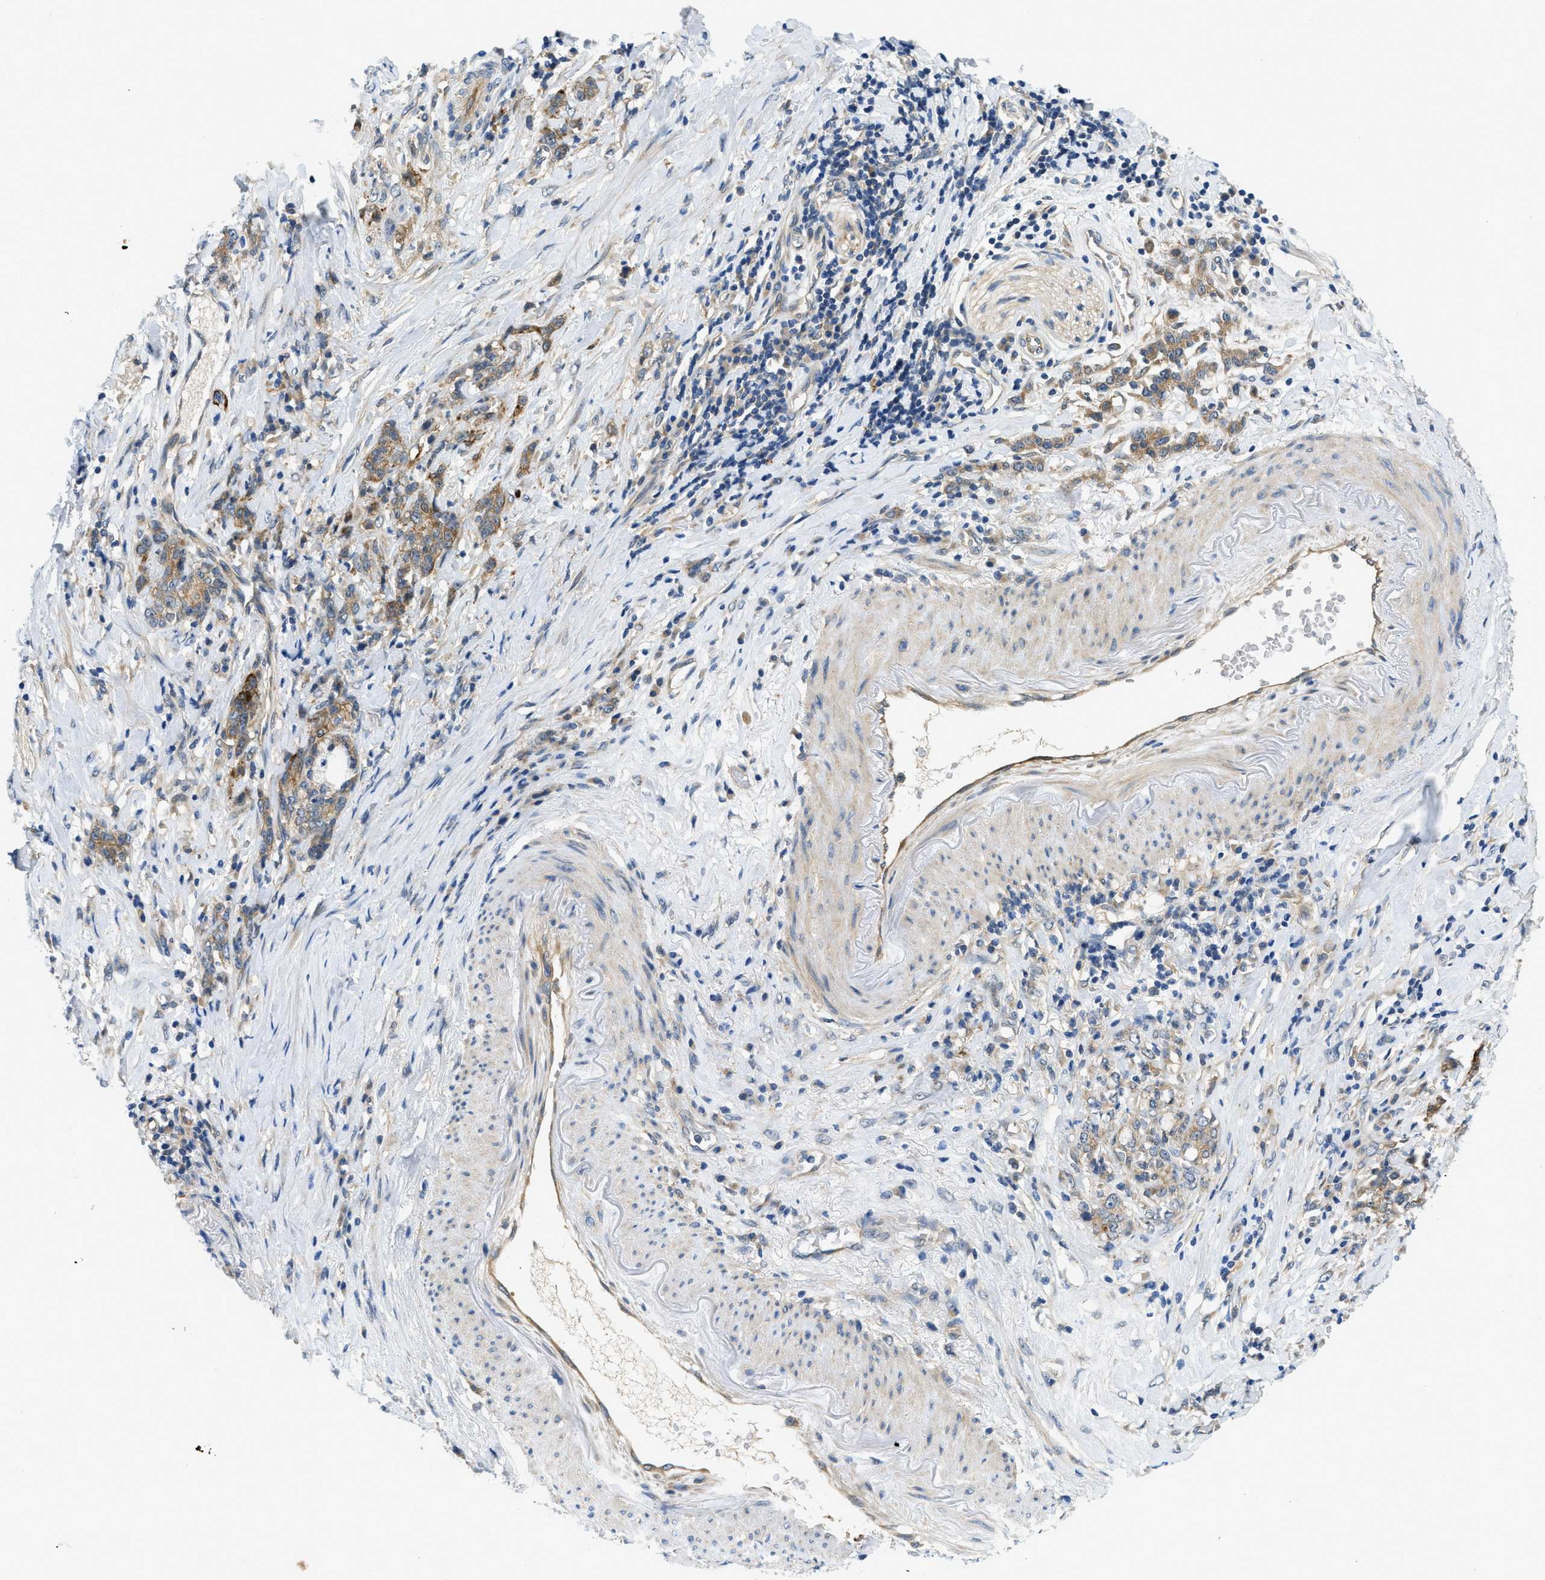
{"staining": {"intensity": "moderate", "quantity": ">75%", "location": "cytoplasmic/membranous"}, "tissue": "stomach cancer", "cell_type": "Tumor cells", "image_type": "cancer", "snomed": [{"axis": "morphology", "description": "Adenocarcinoma, NOS"}, {"axis": "topography", "description": "Stomach, lower"}], "caption": "Adenocarcinoma (stomach) stained with a brown dye demonstrates moderate cytoplasmic/membranous positive expression in about >75% of tumor cells.", "gene": "RIPK2", "patient": {"sex": "male", "age": 88}}